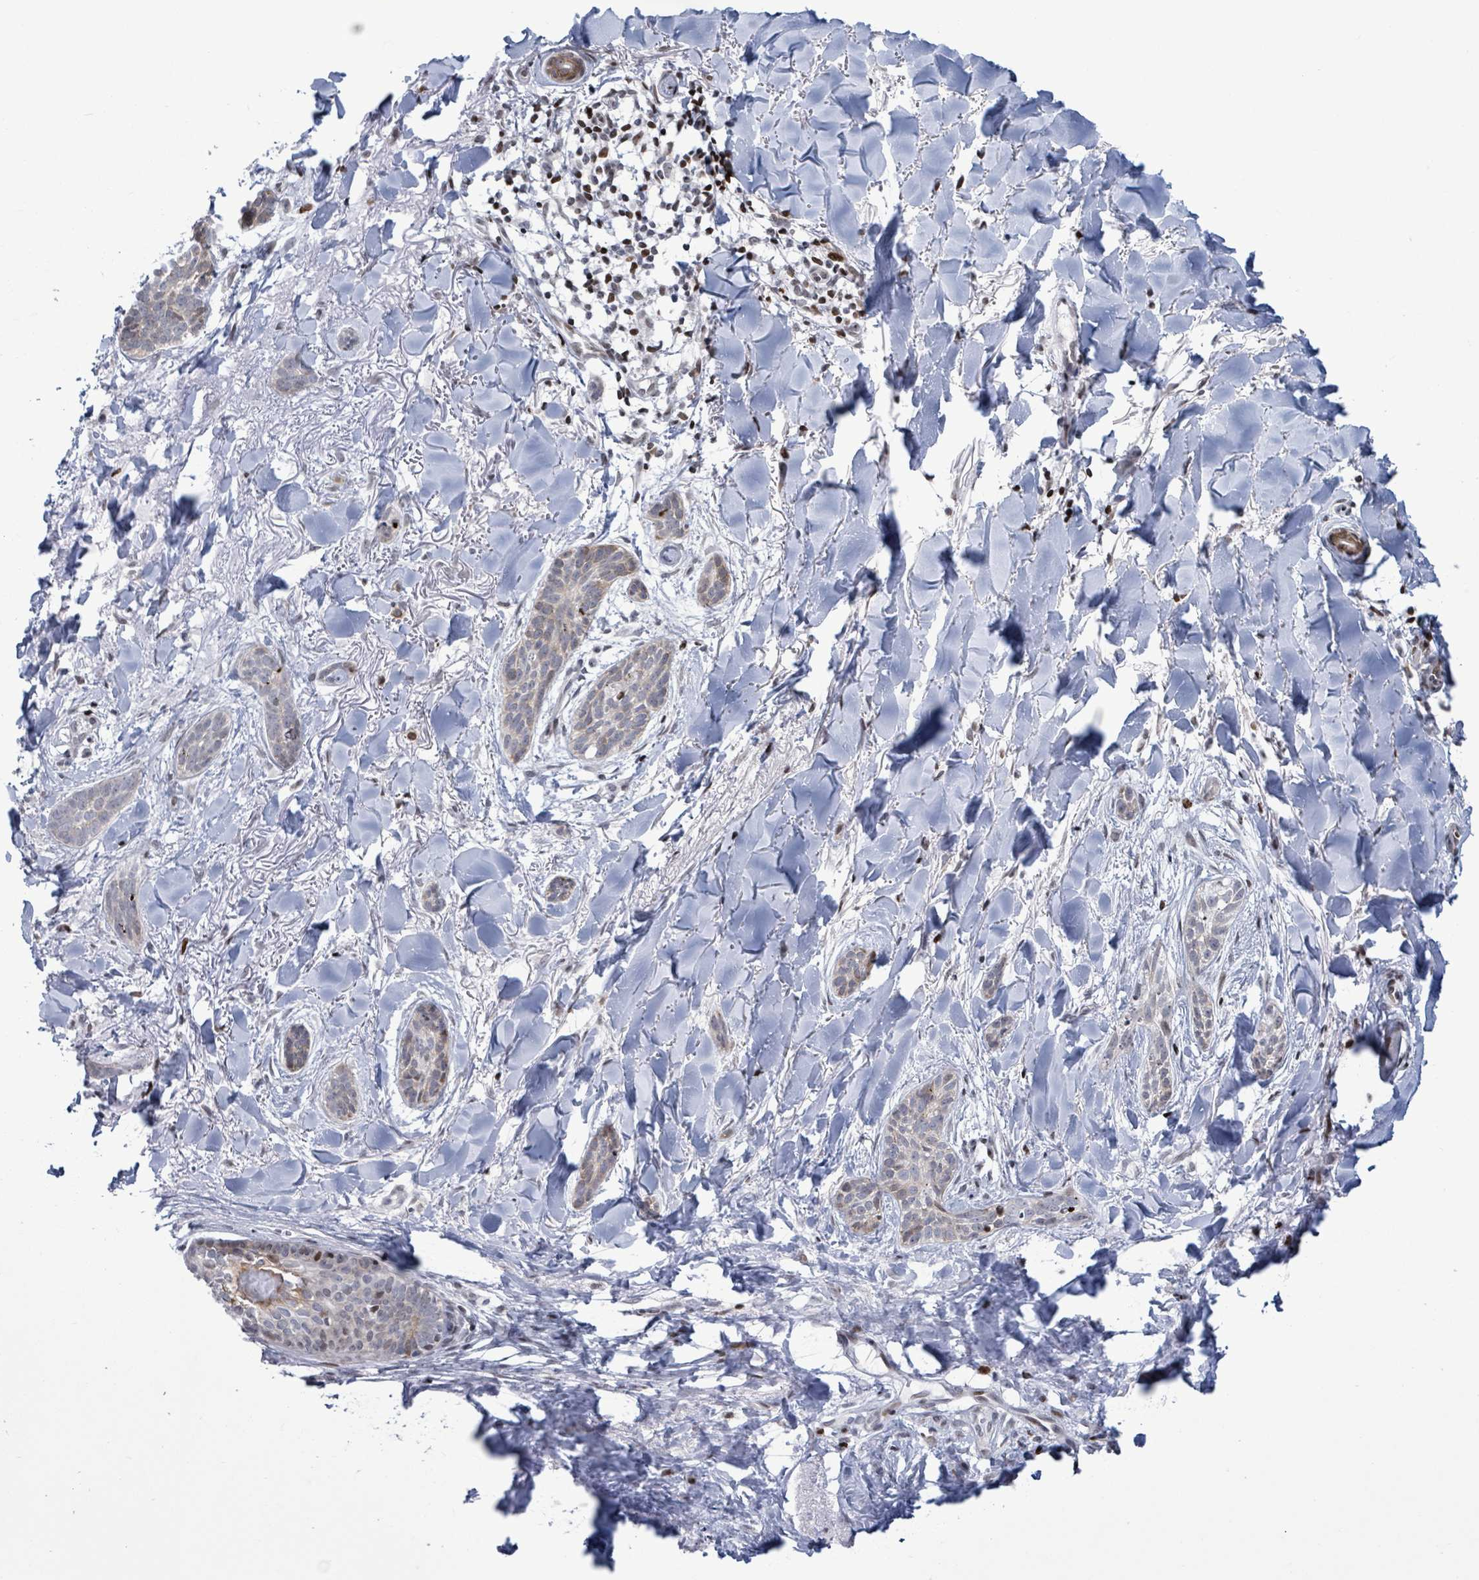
{"staining": {"intensity": "weak", "quantity": "<25%", "location": "cytoplasmic/membranous"}, "tissue": "skin cancer", "cell_type": "Tumor cells", "image_type": "cancer", "snomed": [{"axis": "morphology", "description": "Basal cell carcinoma"}, {"axis": "topography", "description": "Skin"}], "caption": "An immunohistochemistry (IHC) image of skin cancer (basal cell carcinoma) is shown. There is no staining in tumor cells of skin cancer (basal cell carcinoma).", "gene": "FNDC4", "patient": {"sex": "male", "age": 52}}